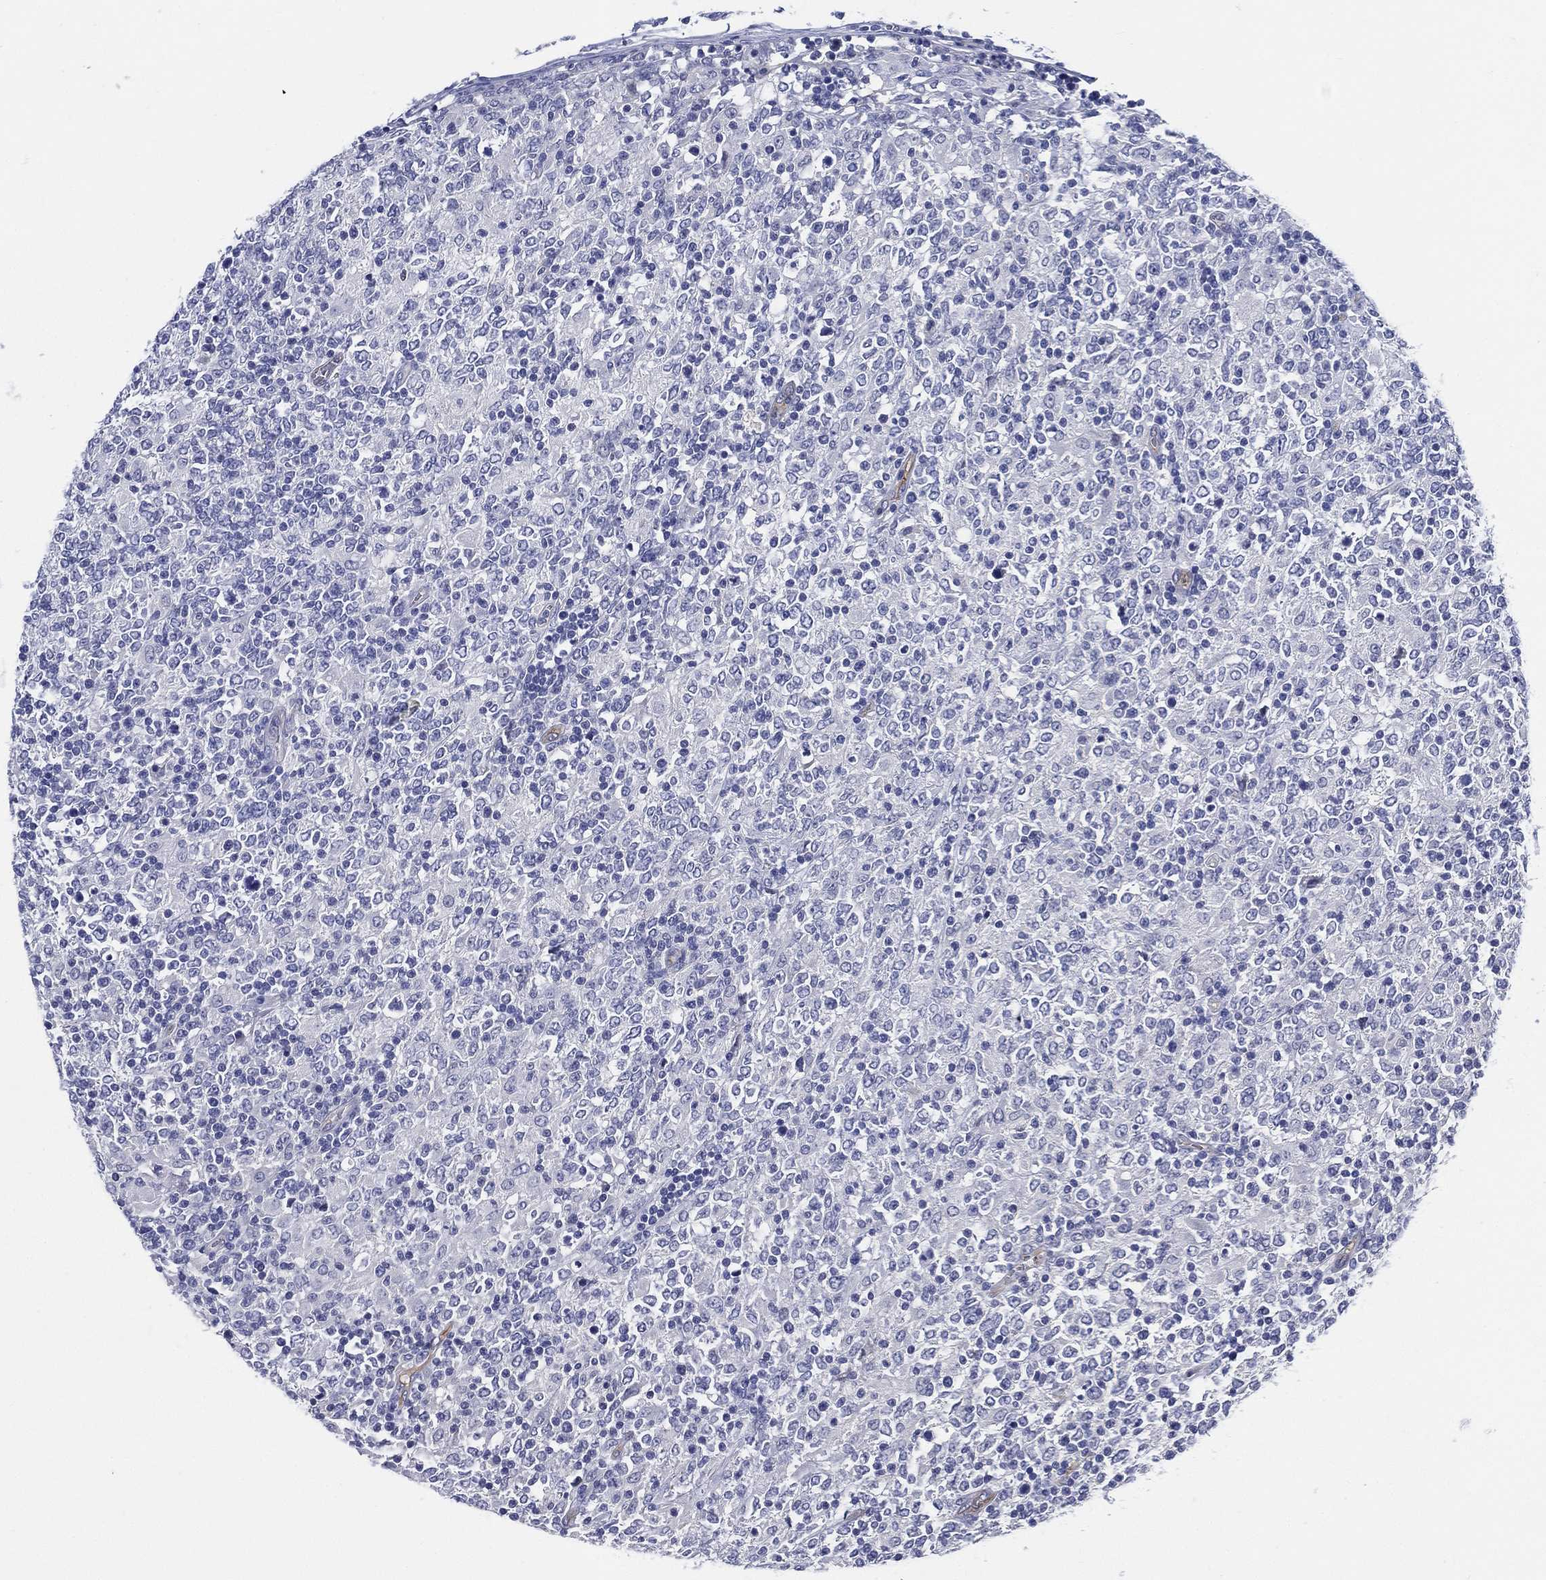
{"staining": {"intensity": "negative", "quantity": "none", "location": "none"}, "tissue": "lymphoma", "cell_type": "Tumor cells", "image_type": "cancer", "snomed": [{"axis": "morphology", "description": "Malignant lymphoma, non-Hodgkin's type, High grade"}, {"axis": "topography", "description": "Lymph node"}], "caption": "Image shows no significant protein expression in tumor cells of high-grade malignant lymphoma, non-Hodgkin's type.", "gene": "NEDD9", "patient": {"sex": "female", "age": 84}}